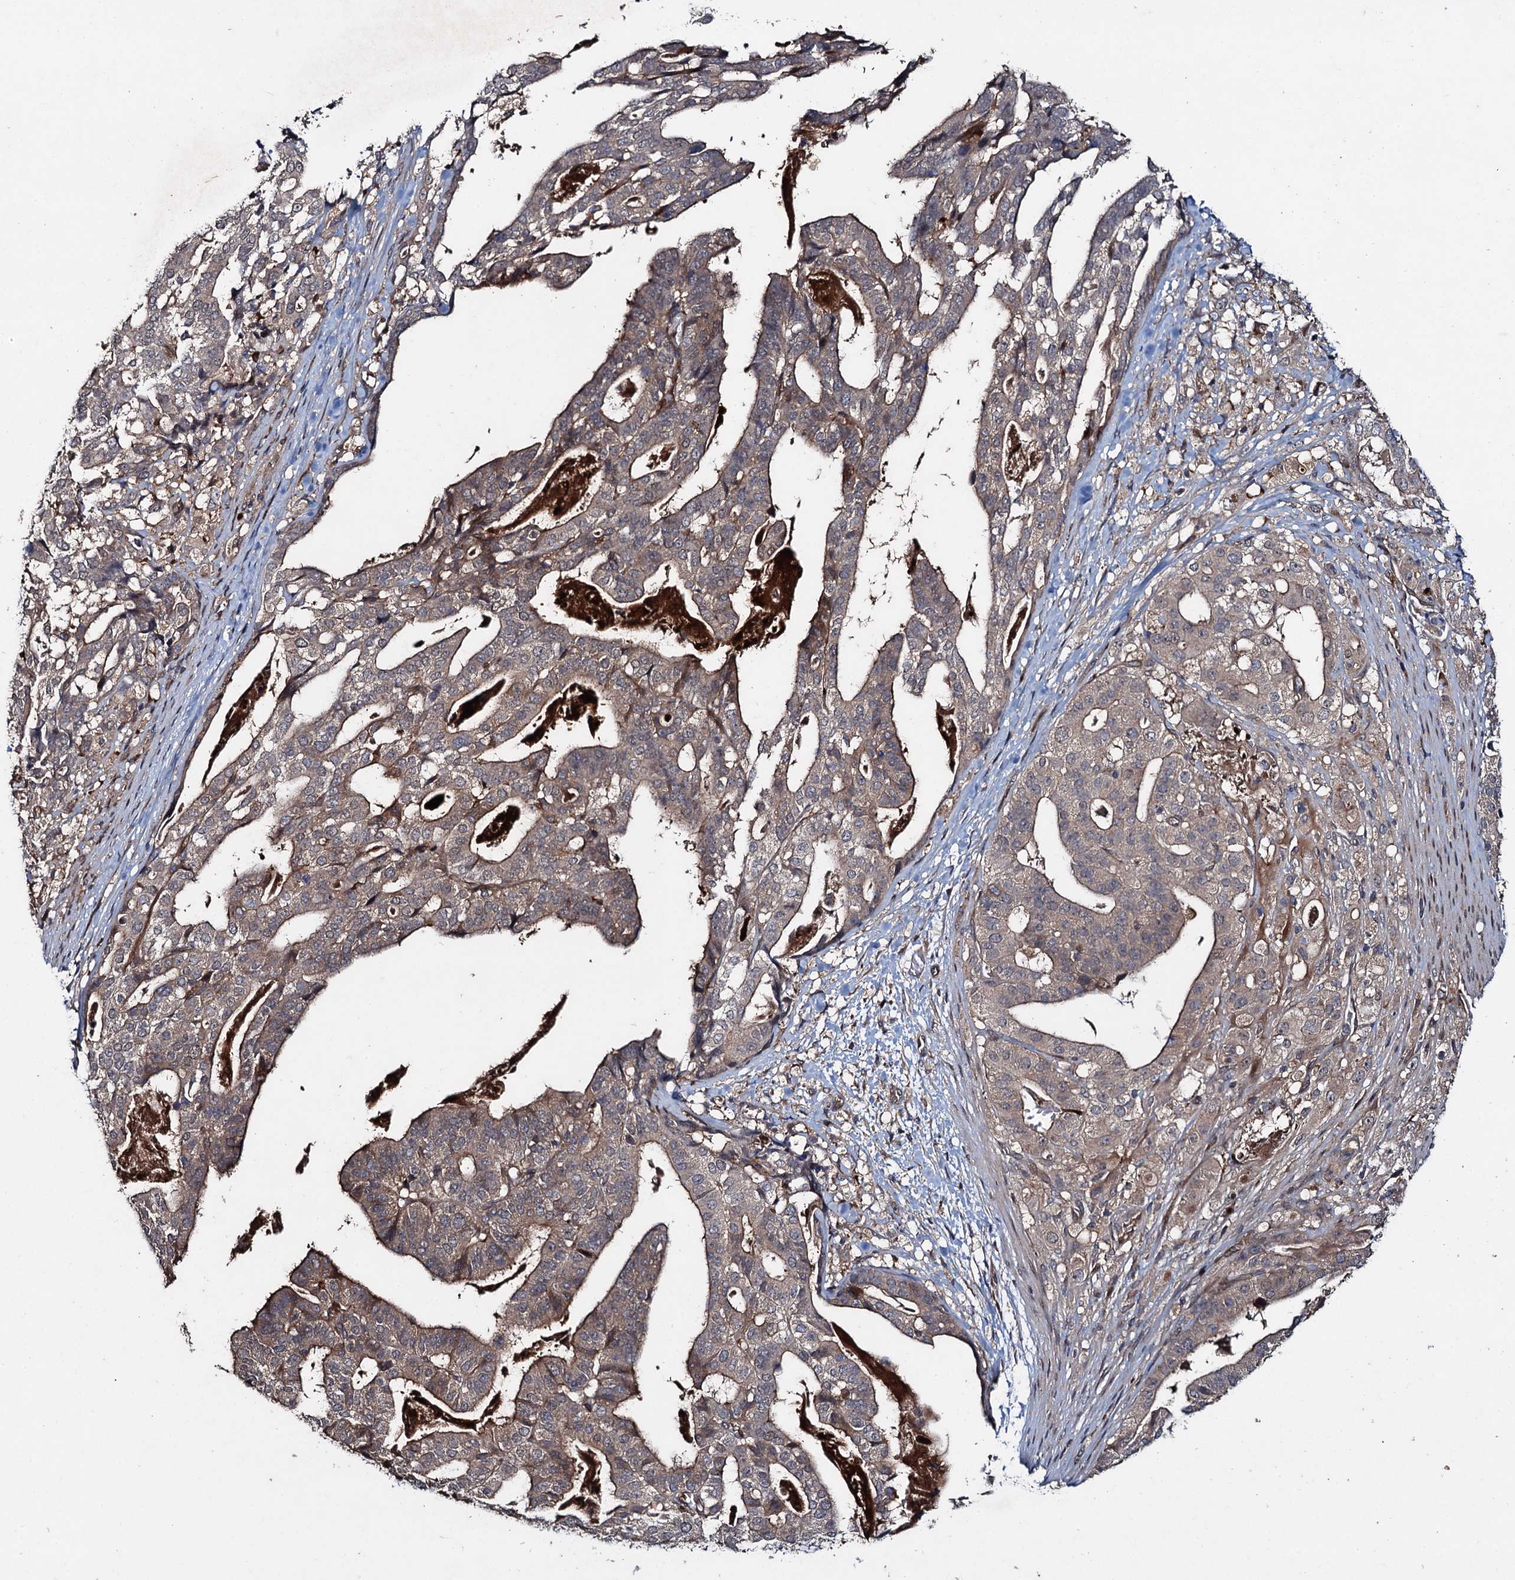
{"staining": {"intensity": "weak", "quantity": ">75%", "location": "cytoplasmic/membranous"}, "tissue": "stomach cancer", "cell_type": "Tumor cells", "image_type": "cancer", "snomed": [{"axis": "morphology", "description": "Adenocarcinoma, NOS"}, {"axis": "topography", "description": "Stomach"}], "caption": "The histopathology image reveals staining of stomach adenocarcinoma, revealing weak cytoplasmic/membranous protein expression (brown color) within tumor cells. (brown staining indicates protein expression, while blue staining denotes nuclei).", "gene": "RHOBTB1", "patient": {"sex": "male", "age": 48}}